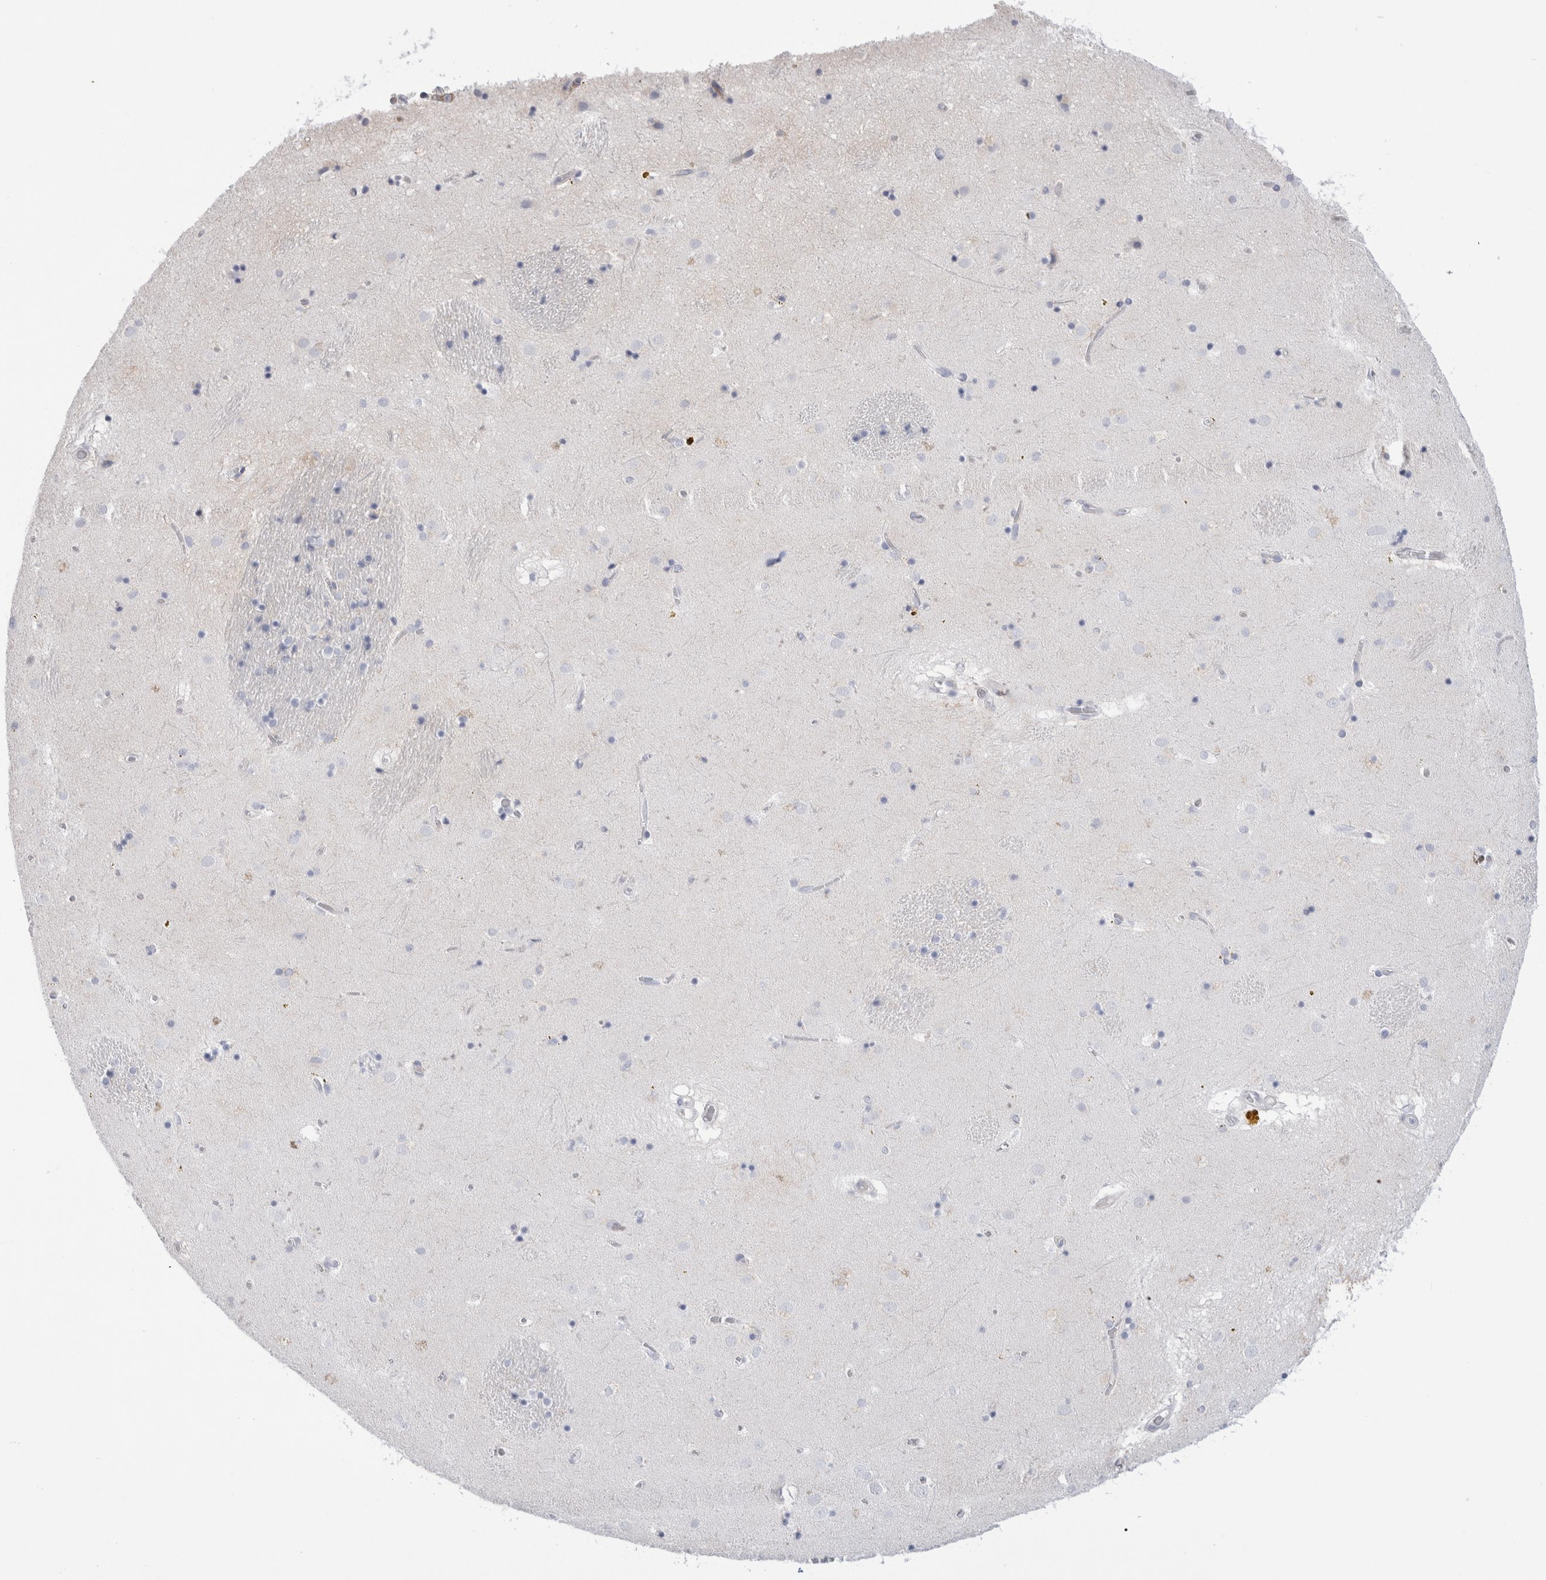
{"staining": {"intensity": "negative", "quantity": "none", "location": "none"}, "tissue": "caudate", "cell_type": "Glial cells", "image_type": "normal", "snomed": [{"axis": "morphology", "description": "Normal tissue, NOS"}, {"axis": "topography", "description": "Lateral ventricle wall"}], "caption": "Immunohistochemistry photomicrograph of benign human caudate stained for a protein (brown), which exhibits no expression in glial cells.", "gene": "CD38", "patient": {"sex": "male", "age": 70}}